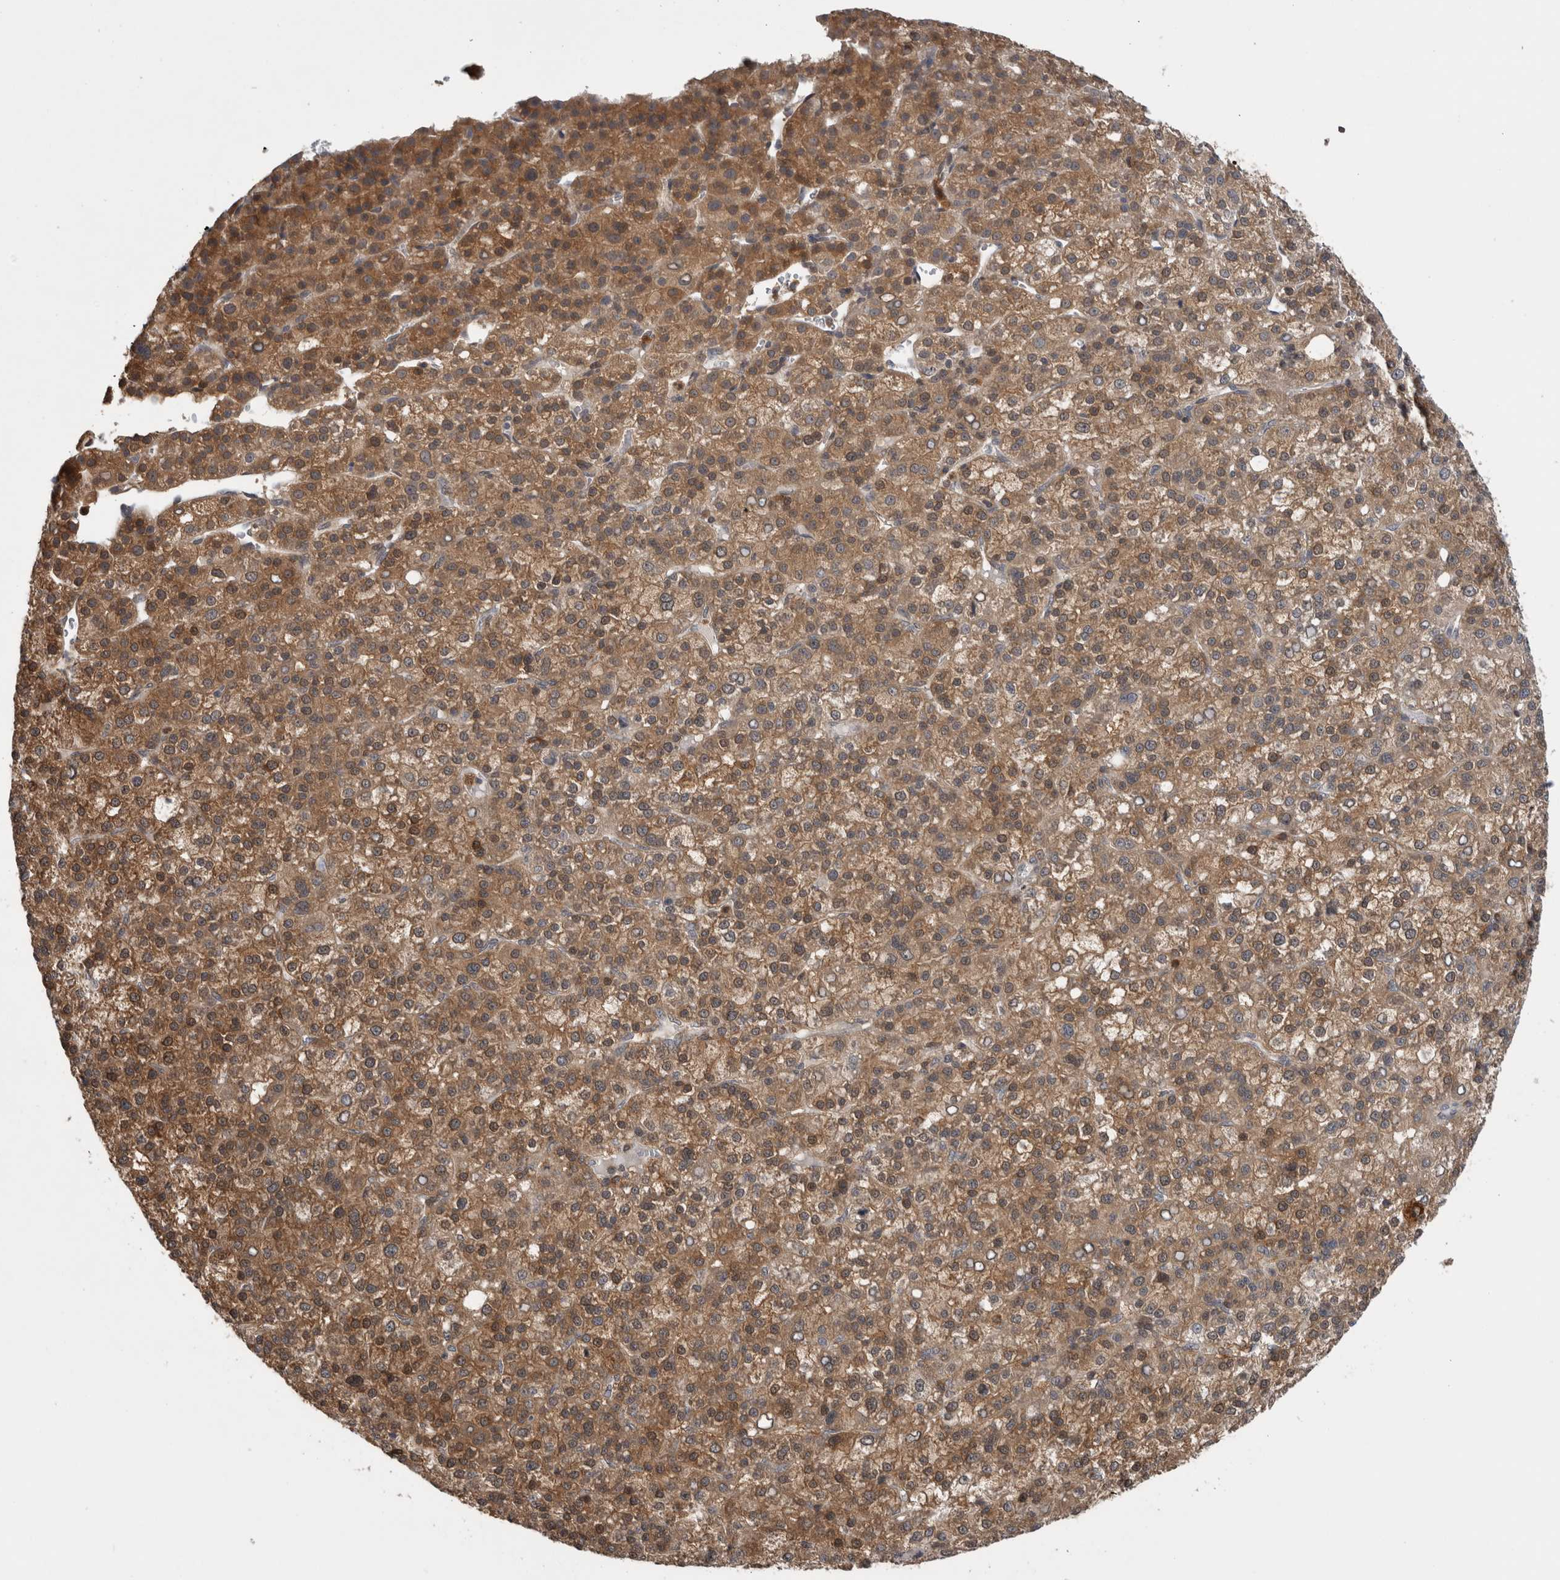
{"staining": {"intensity": "moderate", "quantity": ">75%", "location": "cytoplasmic/membranous"}, "tissue": "liver cancer", "cell_type": "Tumor cells", "image_type": "cancer", "snomed": [{"axis": "morphology", "description": "Carcinoma, Hepatocellular, NOS"}, {"axis": "topography", "description": "Liver"}], "caption": "Hepatocellular carcinoma (liver) tissue reveals moderate cytoplasmic/membranous expression in about >75% of tumor cells", "gene": "ASTN2", "patient": {"sex": "female", "age": 58}}